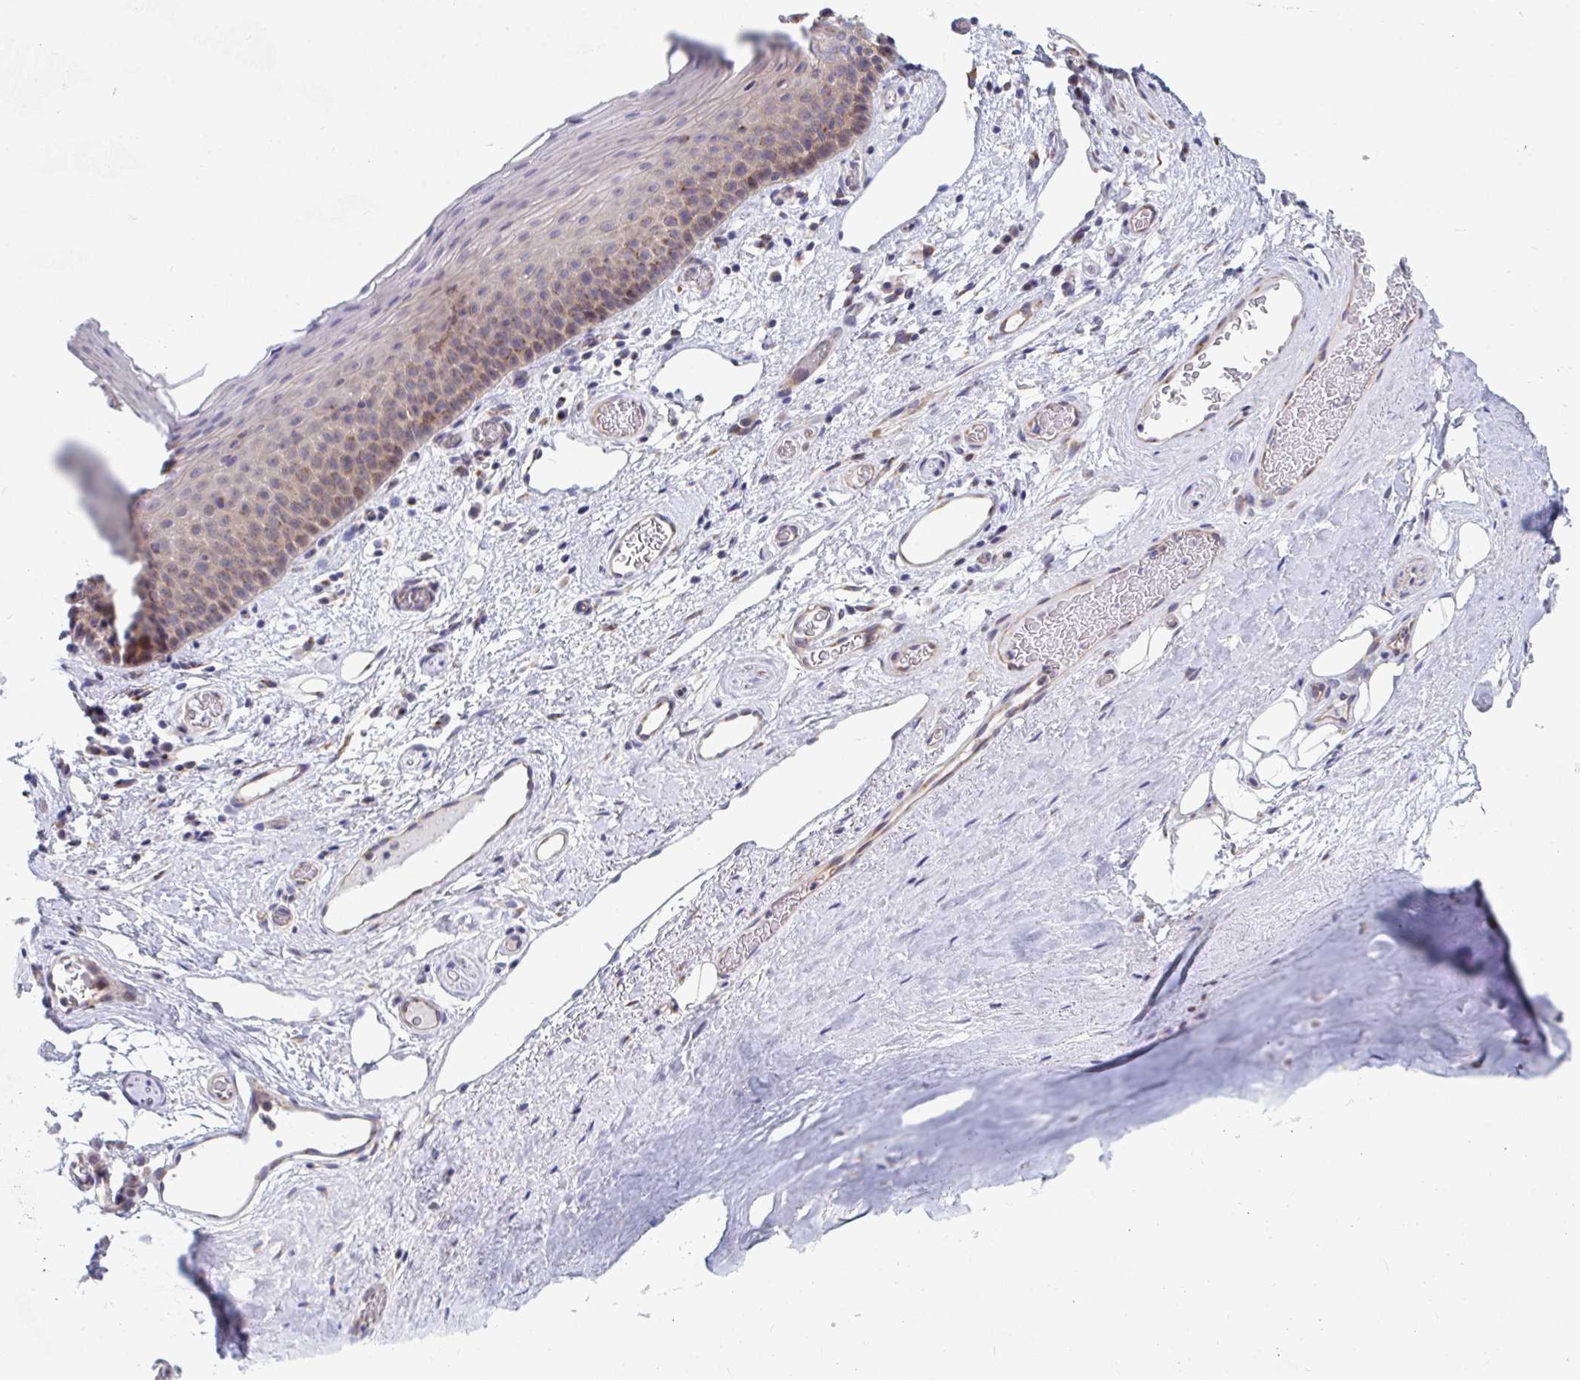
{"staining": {"intensity": "negative", "quantity": "none", "location": "none"}, "tissue": "adipose tissue", "cell_type": "Adipocytes", "image_type": "normal", "snomed": [{"axis": "morphology", "description": "Normal tissue, NOS"}, {"axis": "topography", "description": "Lymph node"}, {"axis": "topography", "description": "Cartilage tissue"}, {"axis": "topography", "description": "Nasopharynx"}], "caption": "This is an immunohistochemistry (IHC) image of normal adipose tissue. There is no positivity in adipocytes.", "gene": "P2RX3", "patient": {"sex": "male", "age": 63}}